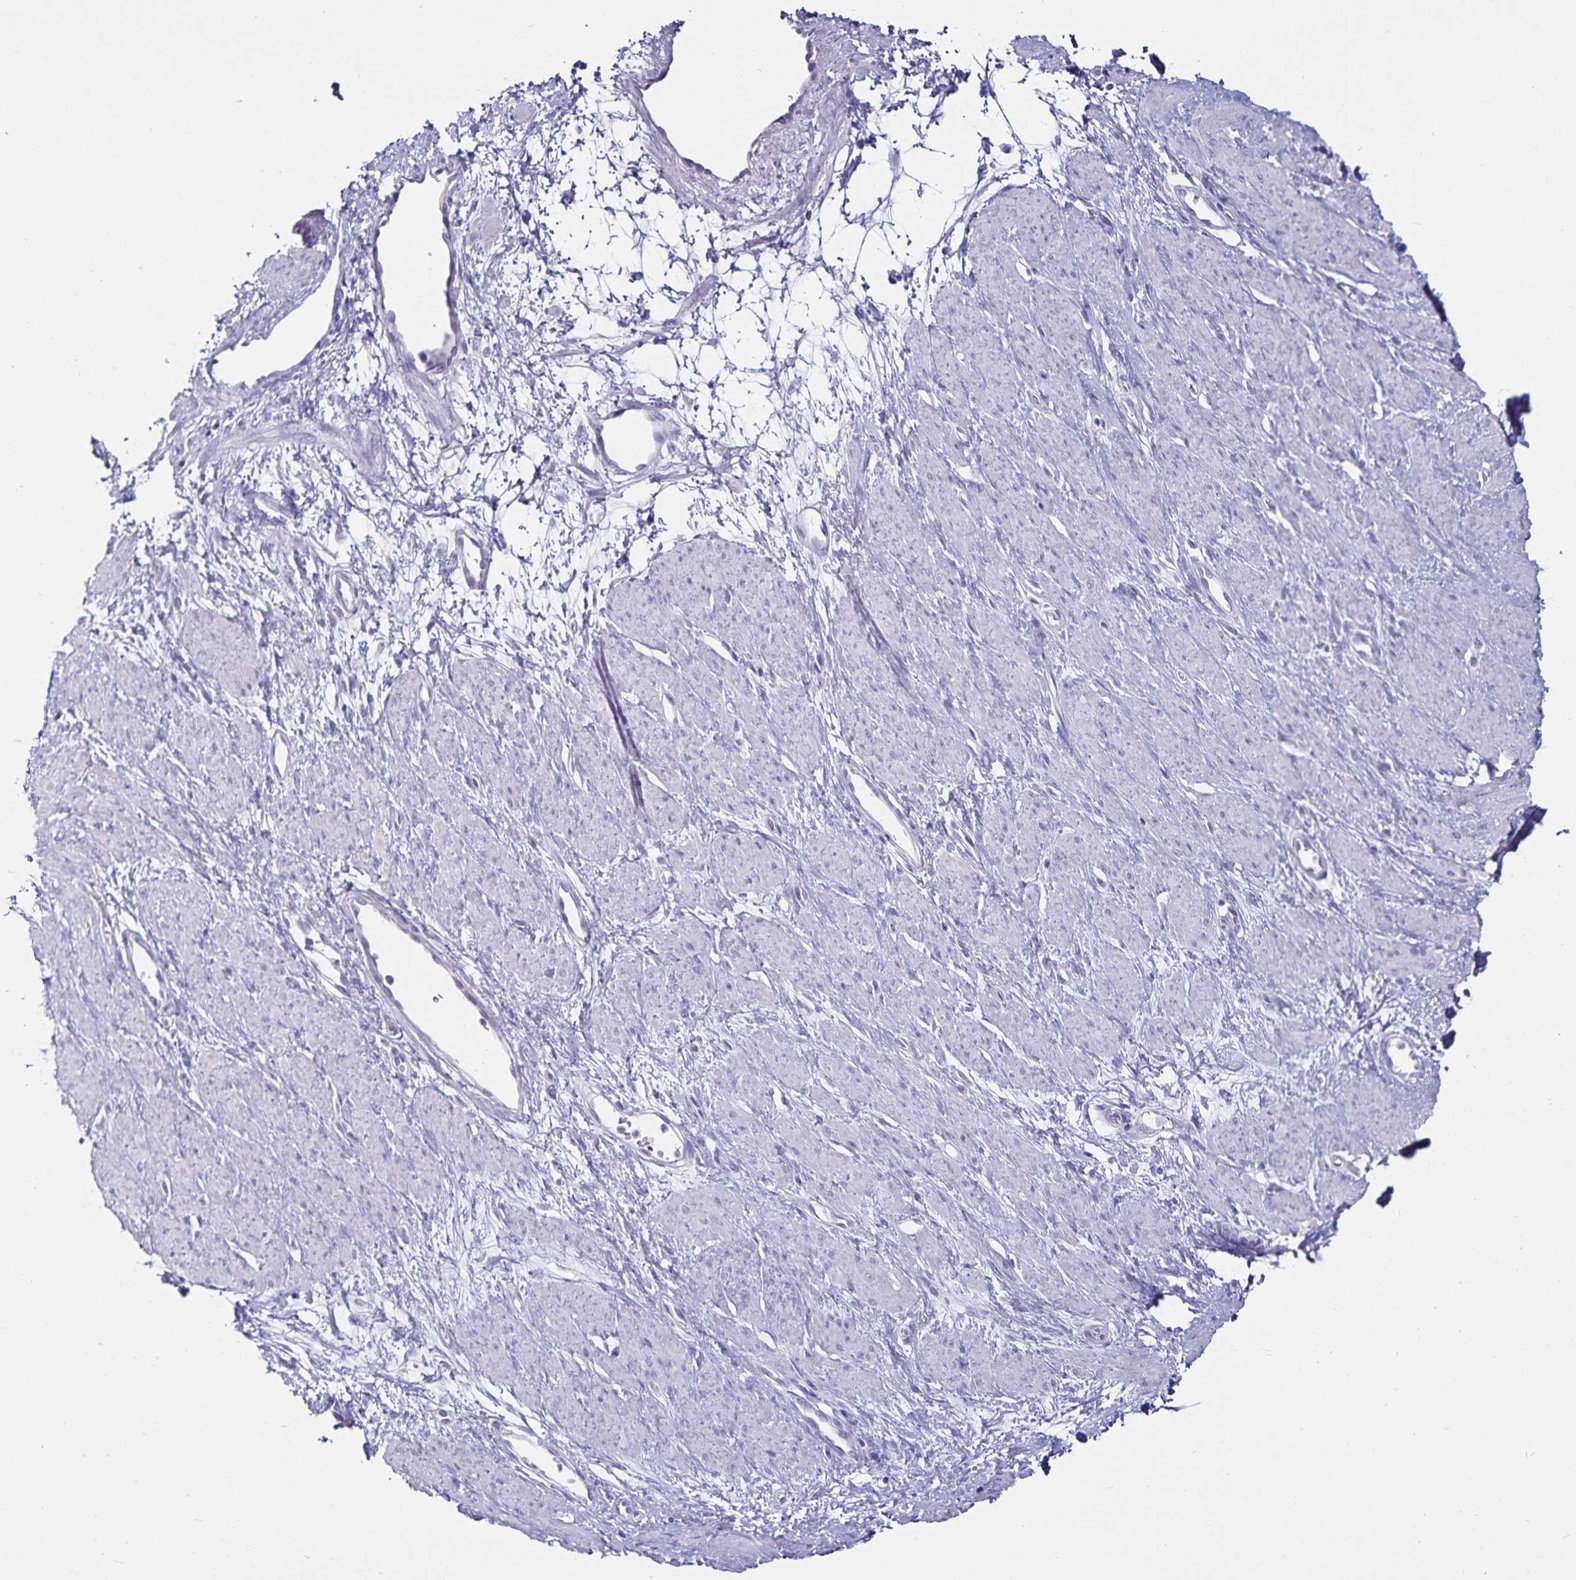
{"staining": {"intensity": "negative", "quantity": "none", "location": "none"}, "tissue": "smooth muscle", "cell_type": "Smooth muscle cells", "image_type": "normal", "snomed": [{"axis": "morphology", "description": "Normal tissue, NOS"}, {"axis": "topography", "description": "Smooth muscle"}, {"axis": "topography", "description": "Uterus"}], "caption": "A micrograph of smooth muscle stained for a protein displays no brown staining in smooth muscle cells.", "gene": "DEFA6", "patient": {"sex": "female", "age": 39}}